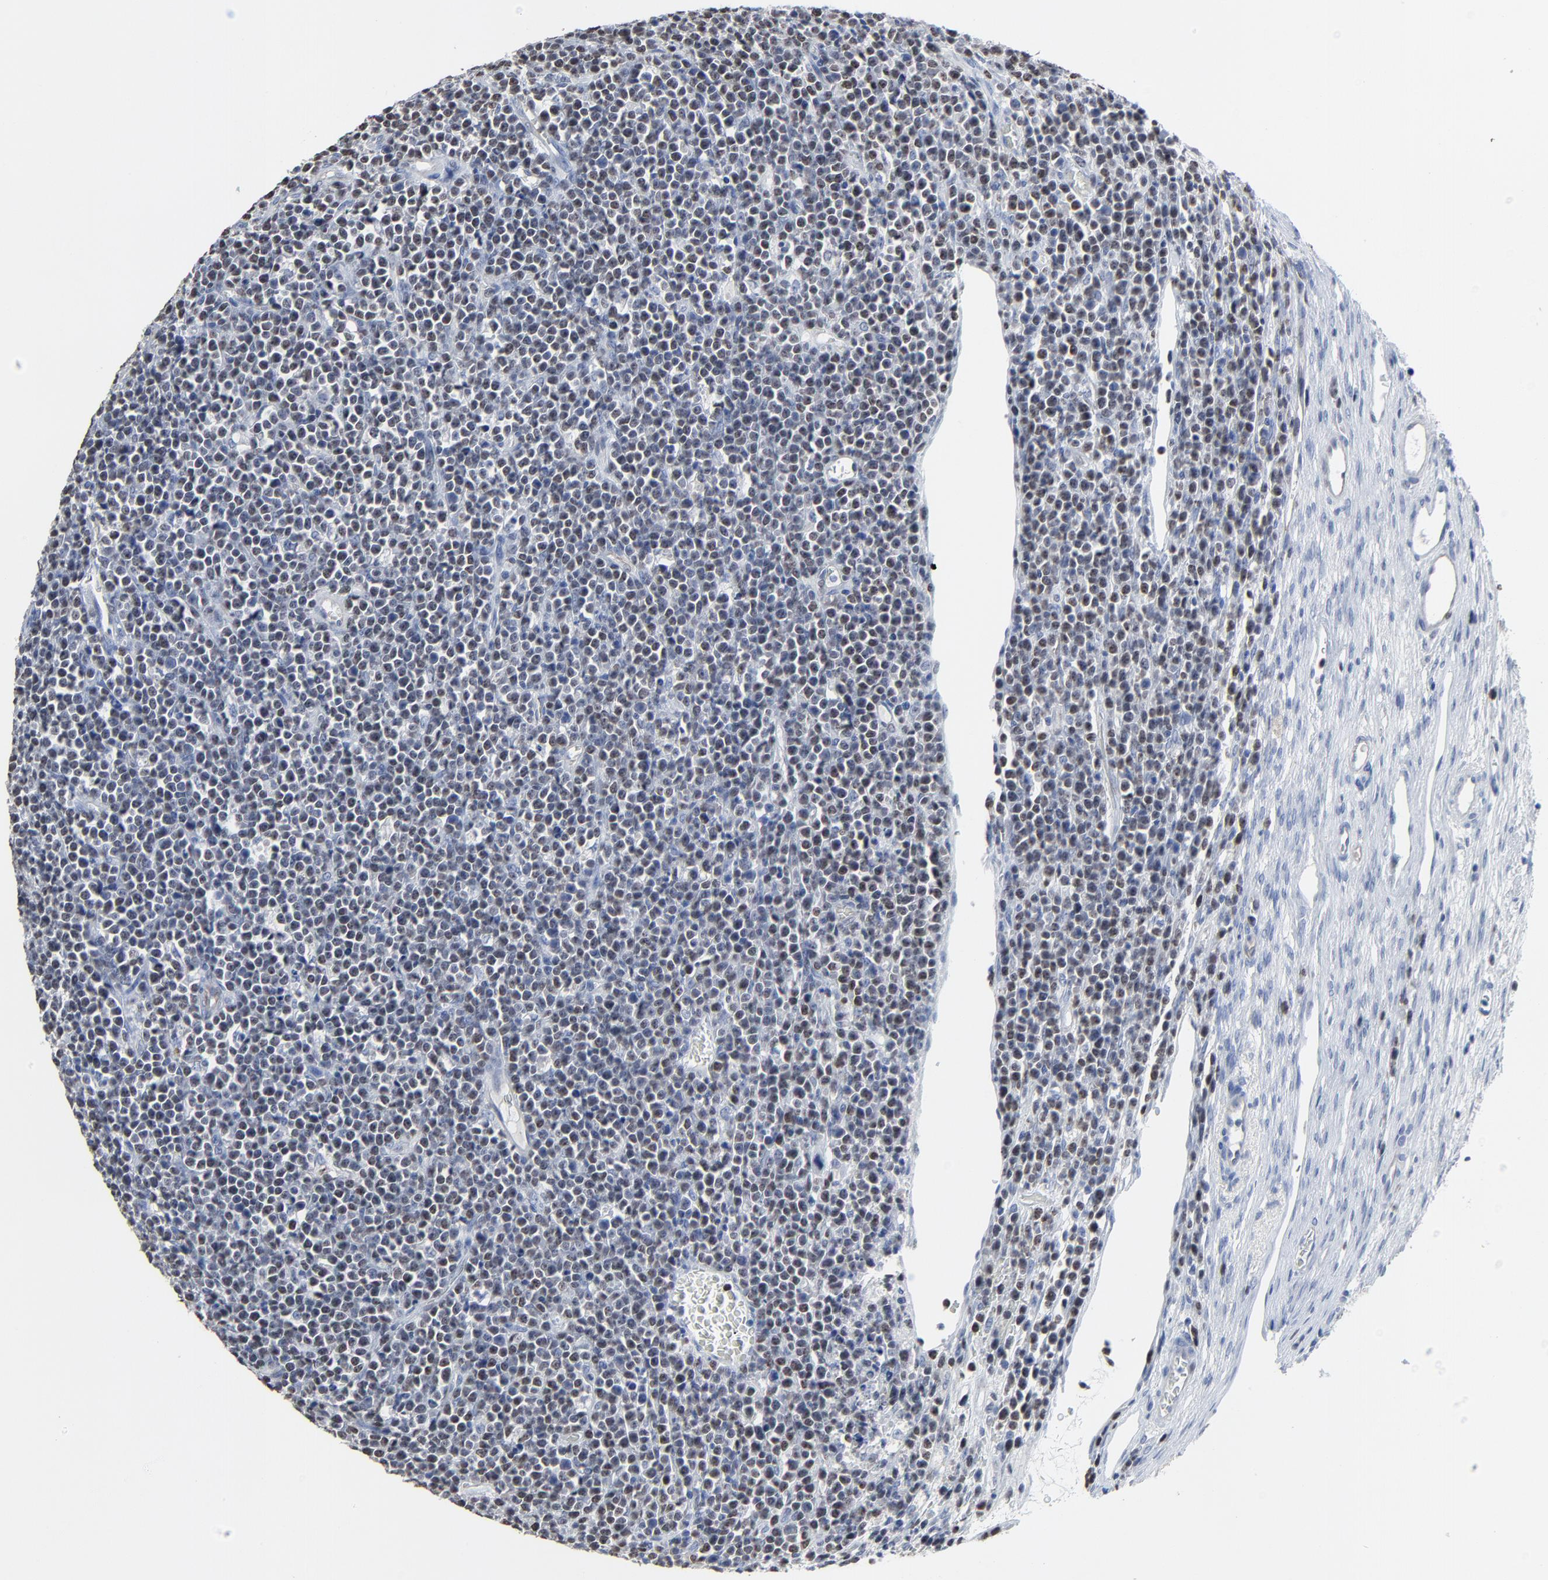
{"staining": {"intensity": "weak", "quantity": "25%-75%", "location": "nuclear"}, "tissue": "lymphoma", "cell_type": "Tumor cells", "image_type": "cancer", "snomed": [{"axis": "morphology", "description": "Malignant lymphoma, non-Hodgkin's type, High grade"}, {"axis": "topography", "description": "Ovary"}], "caption": "Immunohistochemical staining of malignant lymphoma, non-Hodgkin's type (high-grade) shows low levels of weak nuclear expression in about 25%-75% of tumor cells.", "gene": "BIRC3", "patient": {"sex": "female", "age": 56}}